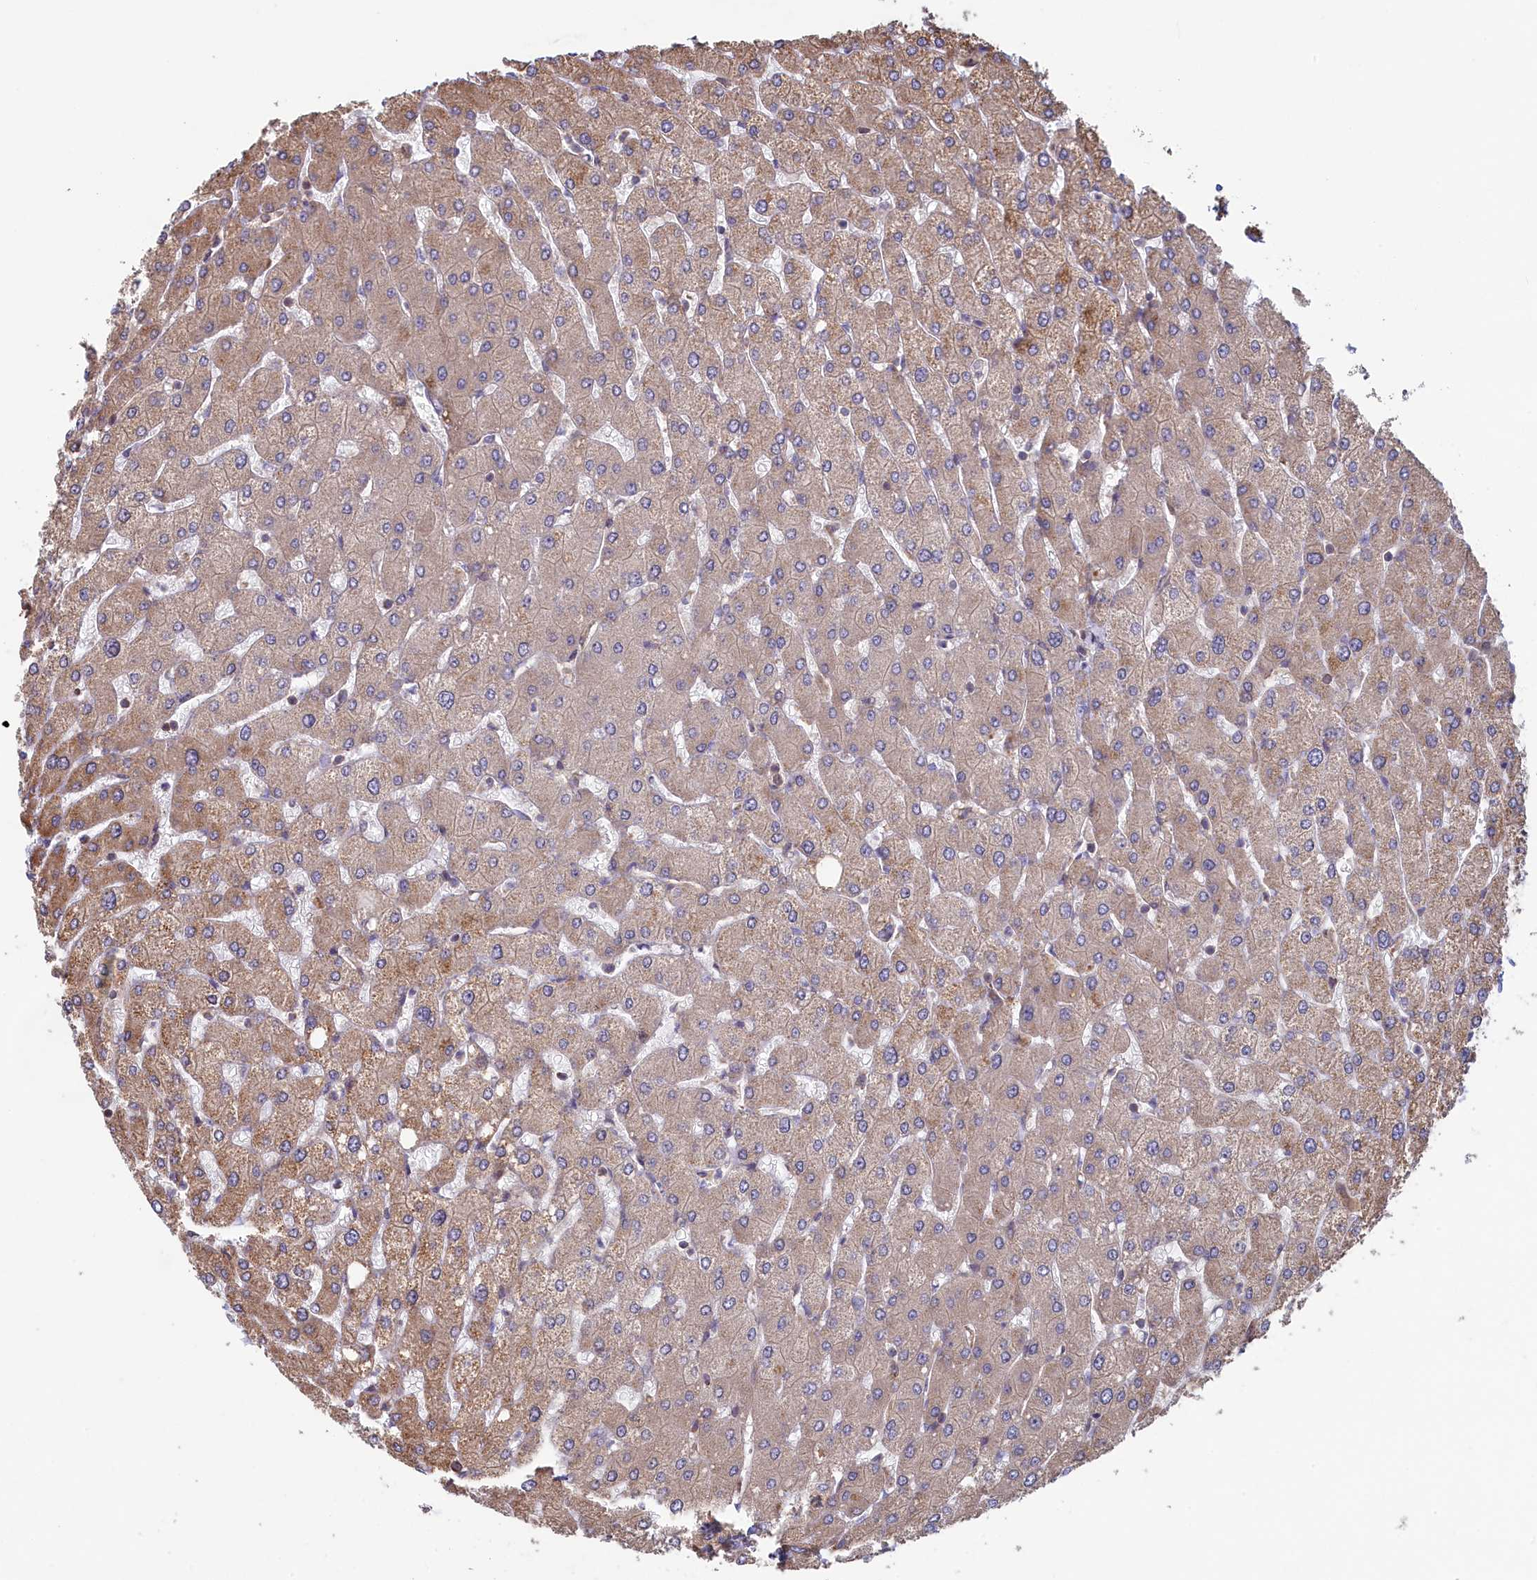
{"staining": {"intensity": "weak", "quantity": "<25%", "location": "cytoplasmic/membranous"}, "tissue": "liver", "cell_type": "Cholangiocytes", "image_type": "normal", "snomed": [{"axis": "morphology", "description": "Normal tissue, NOS"}, {"axis": "topography", "description": "Liver"}], "caption": "The immunohistochemistry (IHC) photomicrograph has no significant staining in cholangiocytes of liver. Nuclei are stained in blue.", "gene": "RILPL1", "patient": {"sex": "male", "age": 55}}